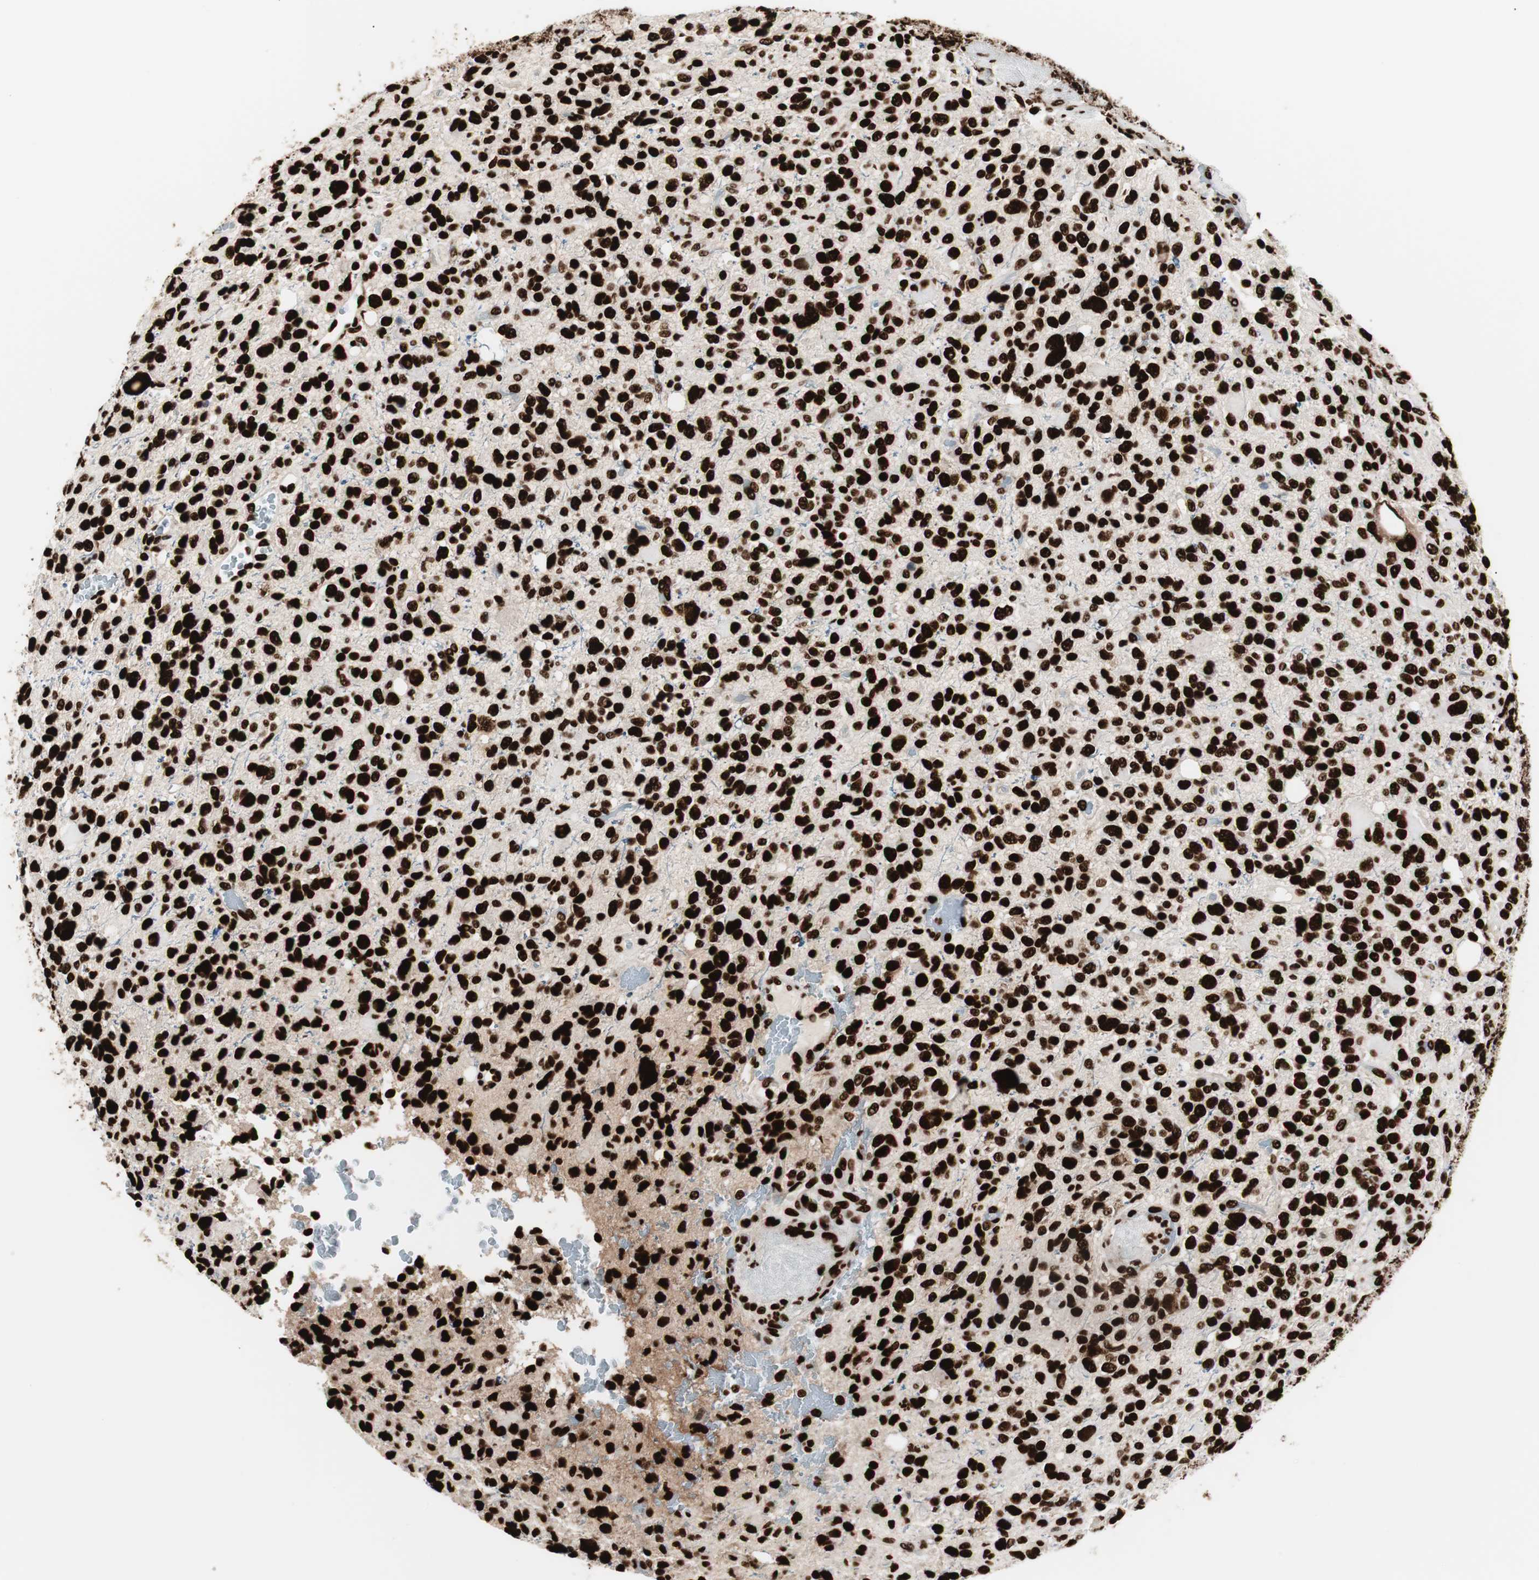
{"staining": {"intensity": "strong", "quantity": ">75%", "location": "nuclear"}, "tissue": "glioma", "cell_type": "Tumor cells", "image_type": "cancer", "snomed": [{"axis": "morphology", "description": "Glioma, malignant, High grade"}, {"axis": "topography", "description": "Brain"}], "caption": "Protein expression analysis of human malignant glioma (high-grade) reveals strong nuclear staining in about >75% of tumor cells.", "gene": "MTA2", "patient": {"sex": "male", "age": 48}}